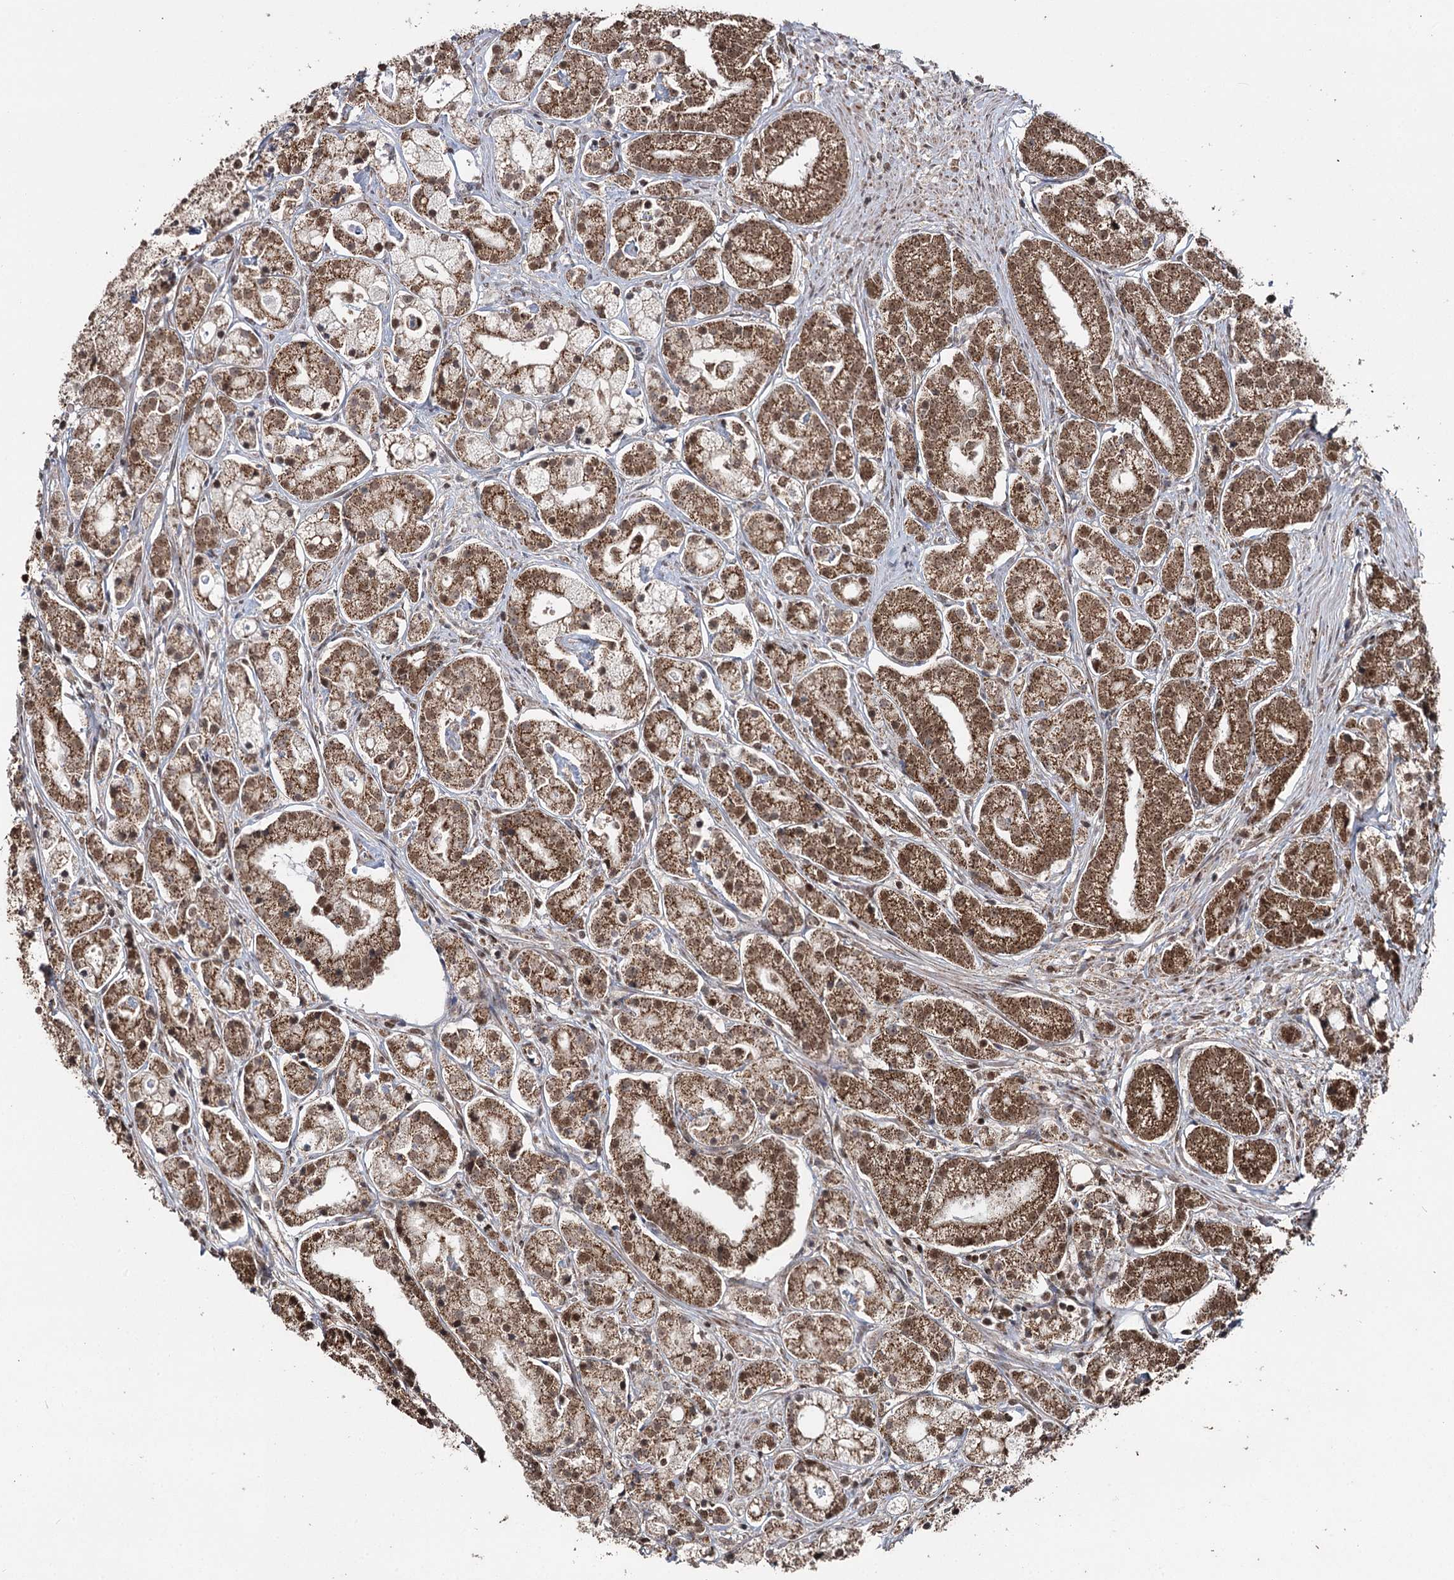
{"staining": {"intensity": "moderate", "quantity": ">75%", "location": "cytoplasmic/membranous,nuclear"}, "tissue": "prostate cancer", "cell_type": "Tumor cells", "image_type": "cancer", "snomed": [{"axis": "morphology", "description": "Adenocarcinoma, High grade"}, {"axis": "topography", "description": "Prostate"}], "caption": "Immunohistochemical staining of high-grade adenocarcinoma (prostate) demonstrates medium levels of moderate cytoplasmic/membranous and nuclear protein positivity in about >75% of tumor cells.", "gene": "PDHX", "patient": {"sex": "male", "age": 69}}